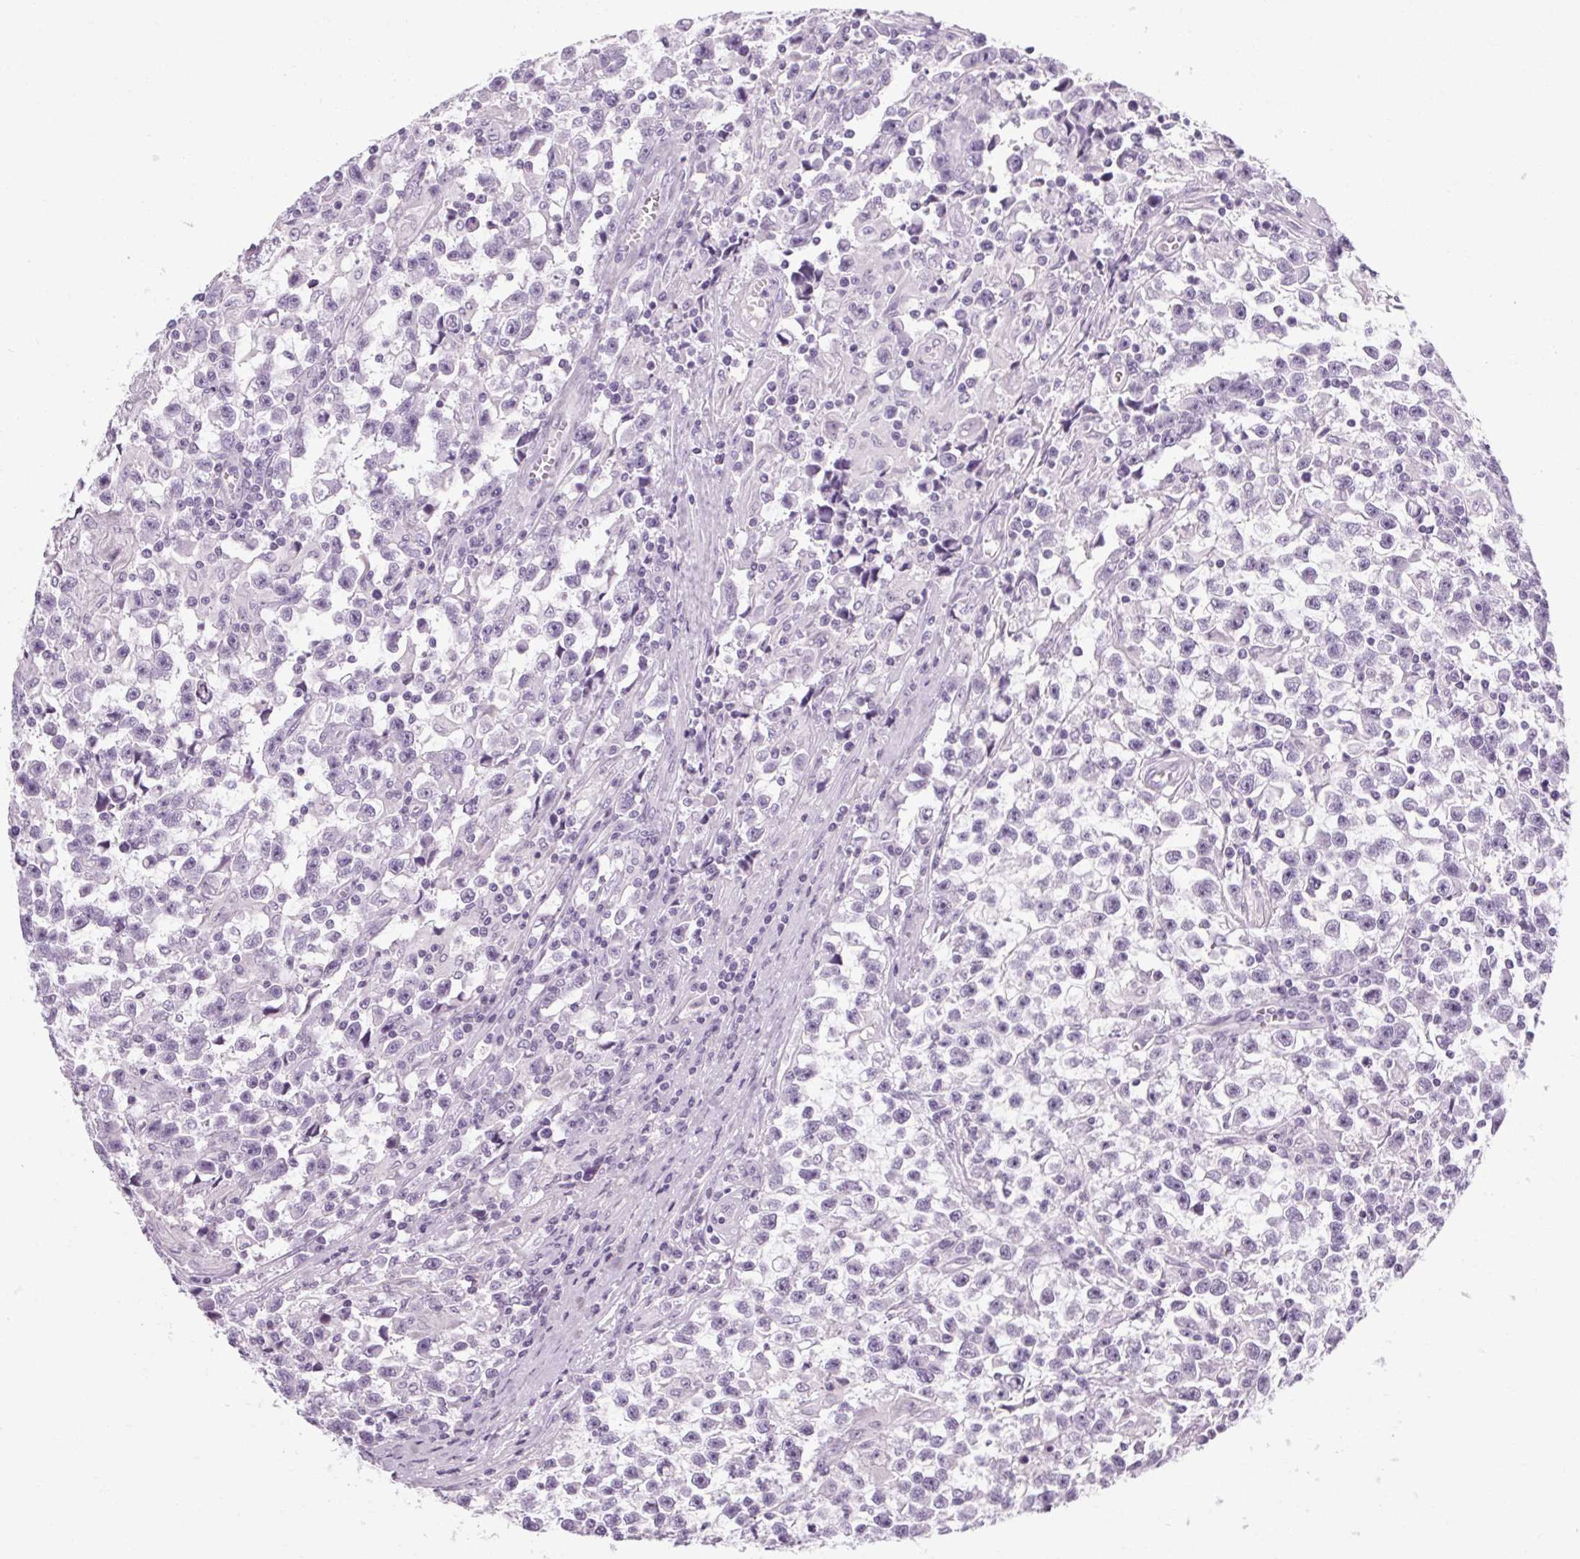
{"staining": {"intensity": "negative", "quantity": "none", "location": "none"}, "tissue": "testis cancer", "cell_type": "Tumor cells", "image_type": "cancer", "snomed": [{"axis": "morphology", "description": "Seminoma, NOS"}, {"axis": "topography", "description": "Testis"}], "caption": "Protein analysis of testis seminoma reveals no significant expression in tumor cells.", "gene": "POMC", "patient": {"sex": "male", "age": 31}}